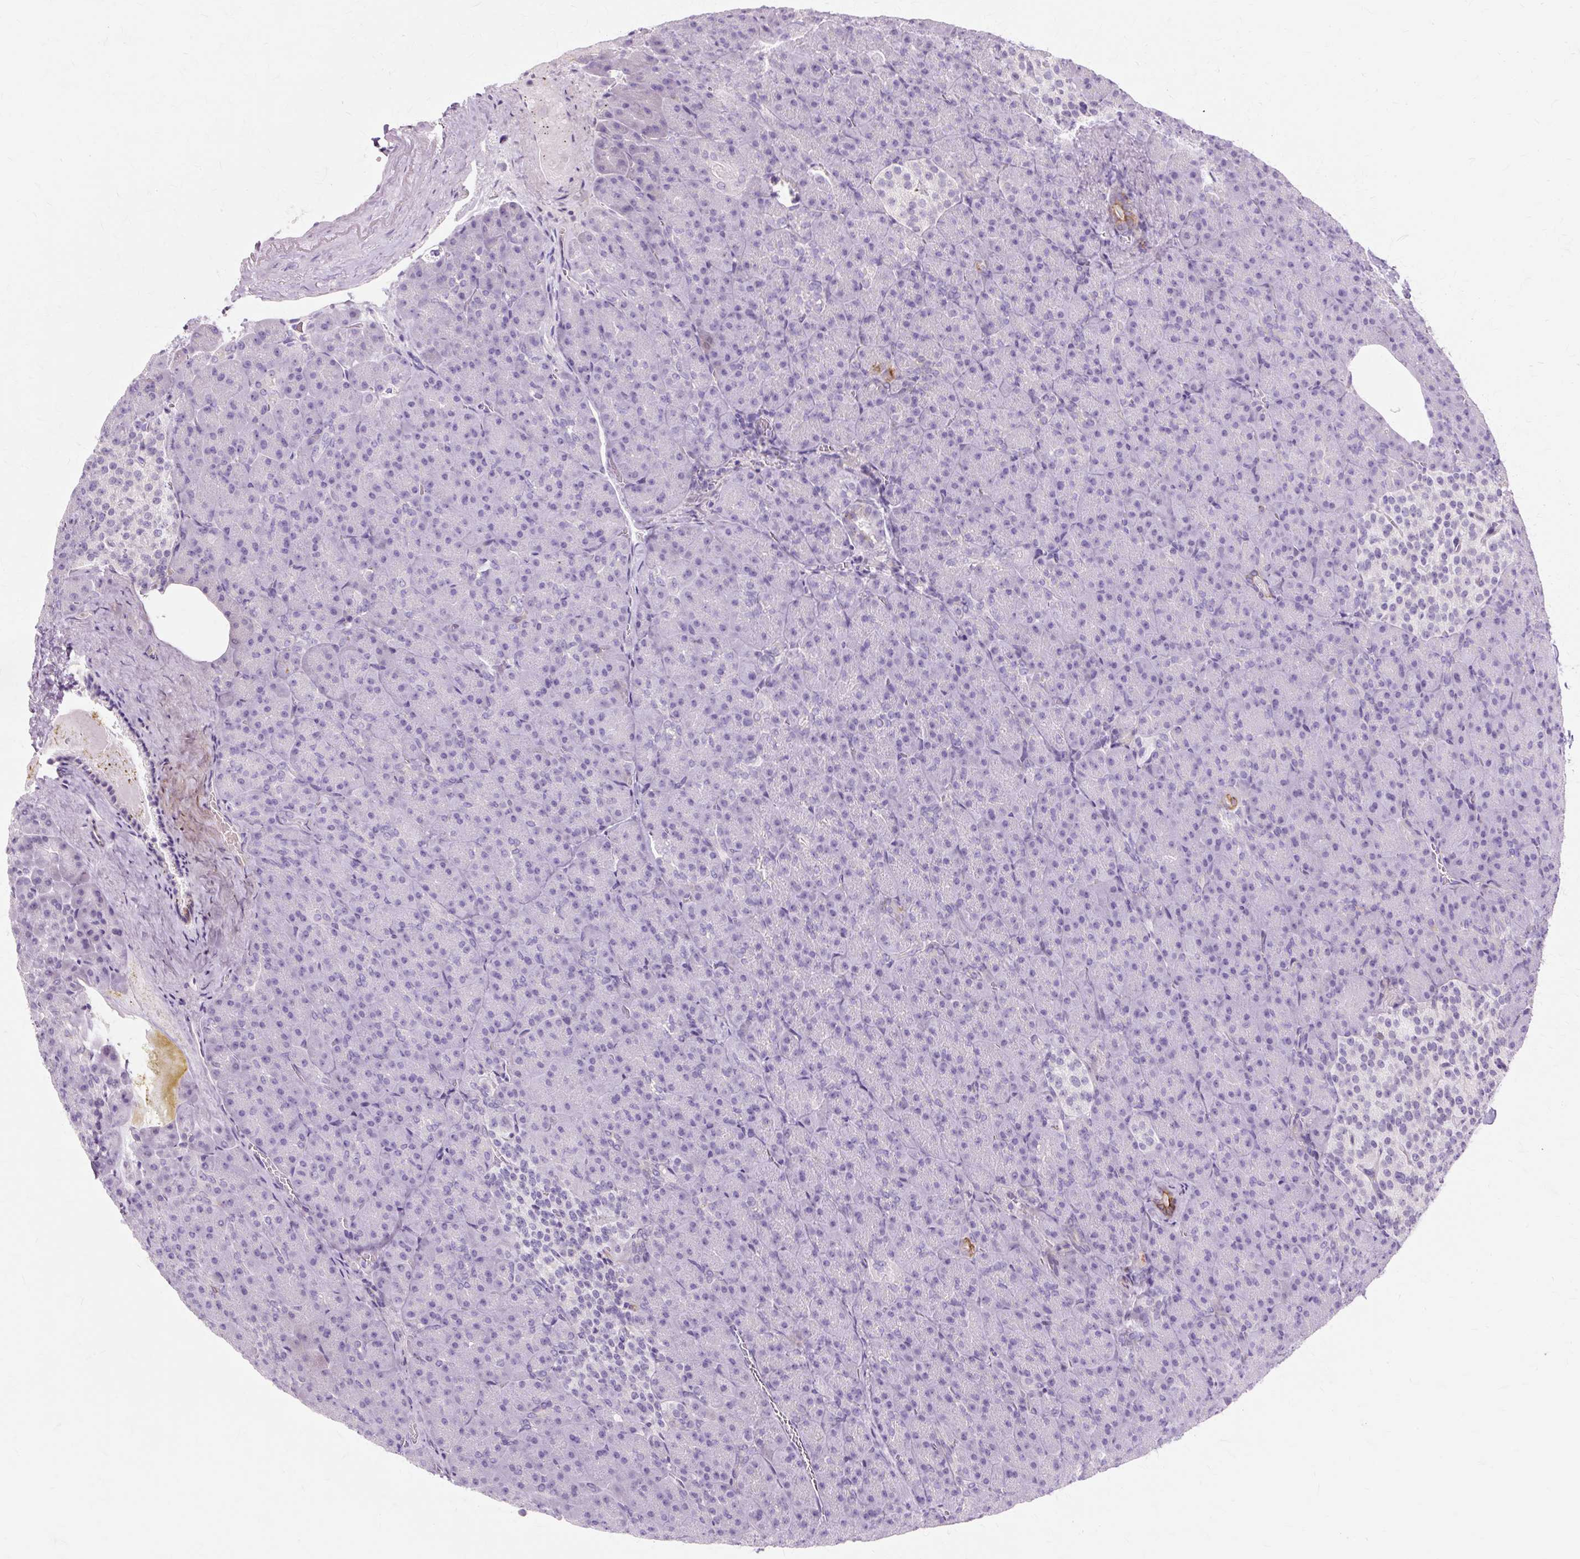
{"staining": {"intensity": "moderate", "quantity": "<25%", "location": "cytoplasmic/membranous"}, "tissue": "pancreas", "cell_type": "Exocrine glandular cells", "image_type": "normal", "snomed": [{"axis": "morphology", "description": "Normal tissue, NOS"}, {"axis": "topography", "description": "Pancreas"}], "caption": "A histopathology image of pancreas stained for a protein demonstrates moderate cytoplasmic/membranous brown staining in exocrine glandular cells. Nuclei are stained in blue.", "gene": "IRX2", "patient": {"sex": "female", "age": 74}}